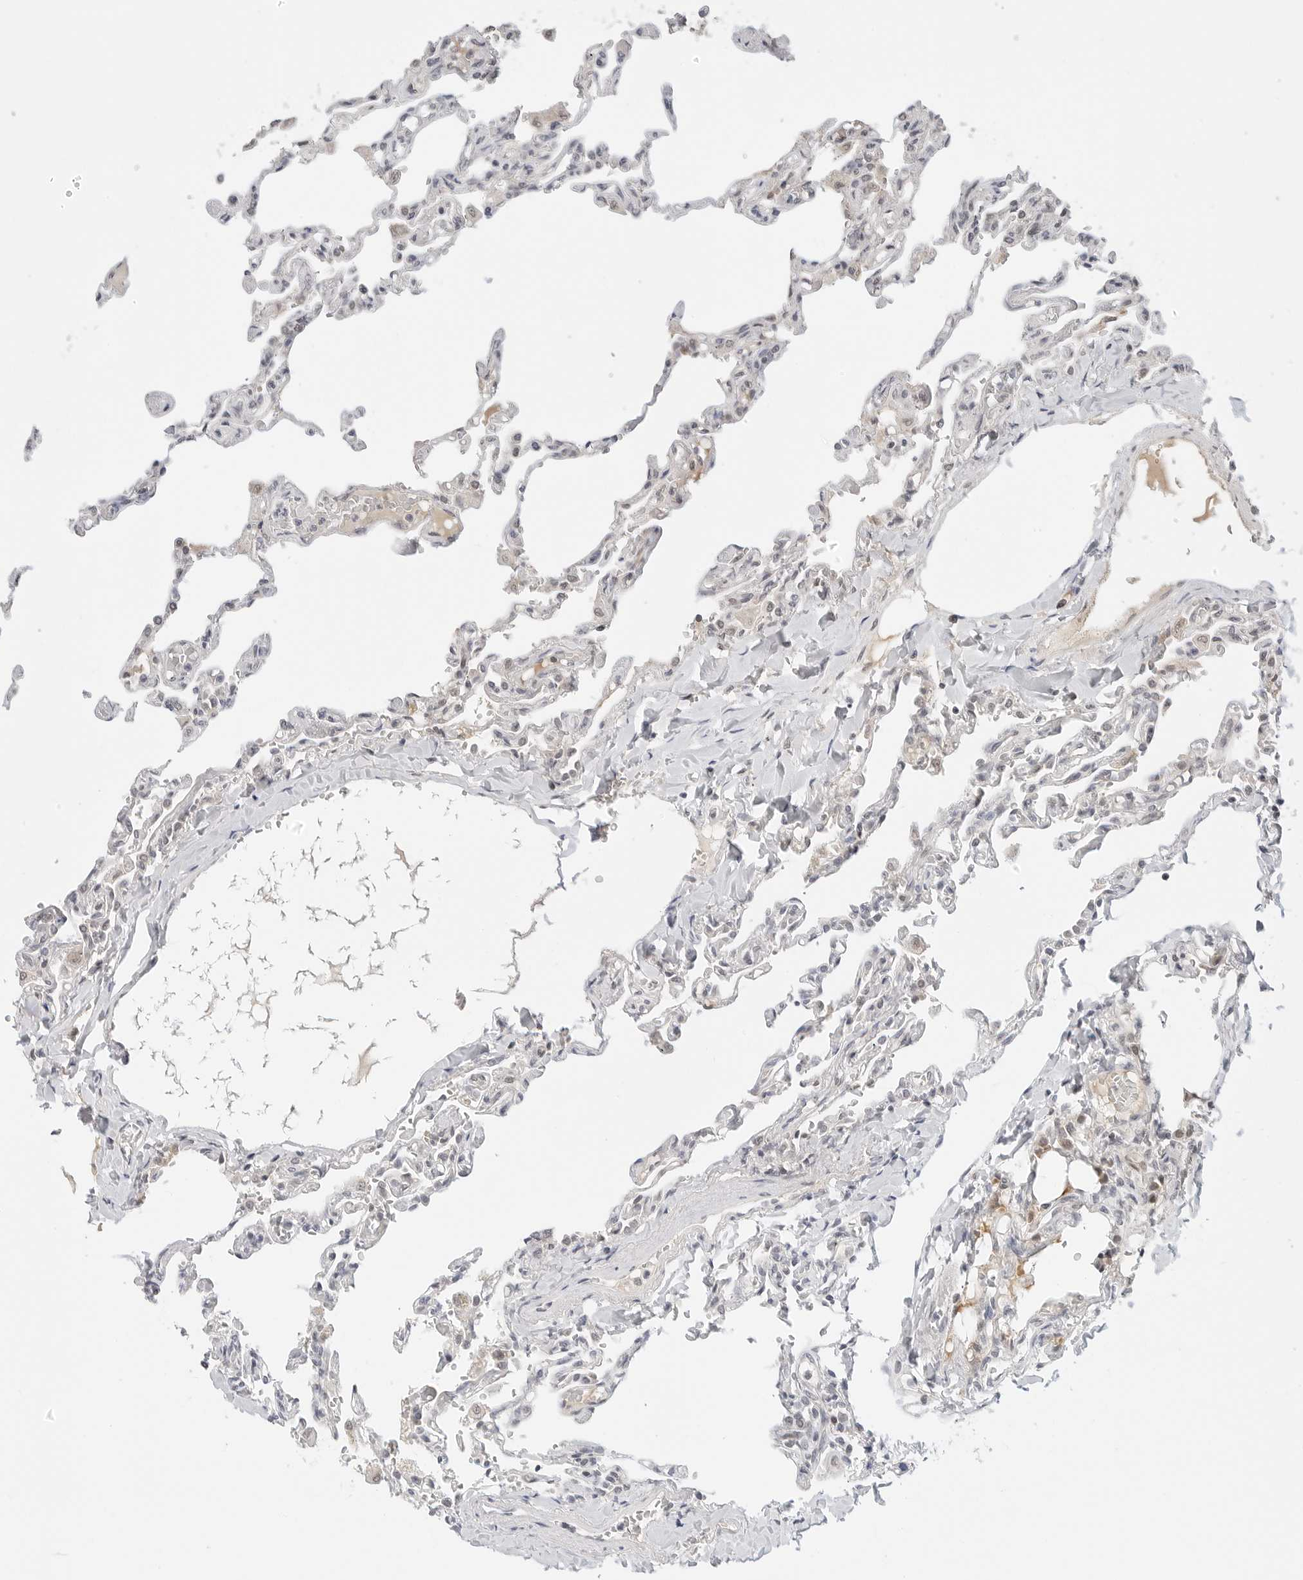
{"staining": {"intensity": "negative", "quantity": "none", "location": "none"}, "tissue": "lung", "cell_type": "Alveolar cells", "image_type": "normal", "snomed": [{"axis": "morphology", "description": "Normal tissue, NOS"}, {"axis": "topography", "description": "Lung"}], "caption": "Immunohistochemistry histopathology image of unremarkable human lung stained for a protein (brown), which shows no staining in alveolar cells. (DAB (3,3'-diaminobenzidine) immunohistochemistry (IHC), high magnification).", "gene": "TSEN2", "patient": {"sex": "male", "age": 21}}